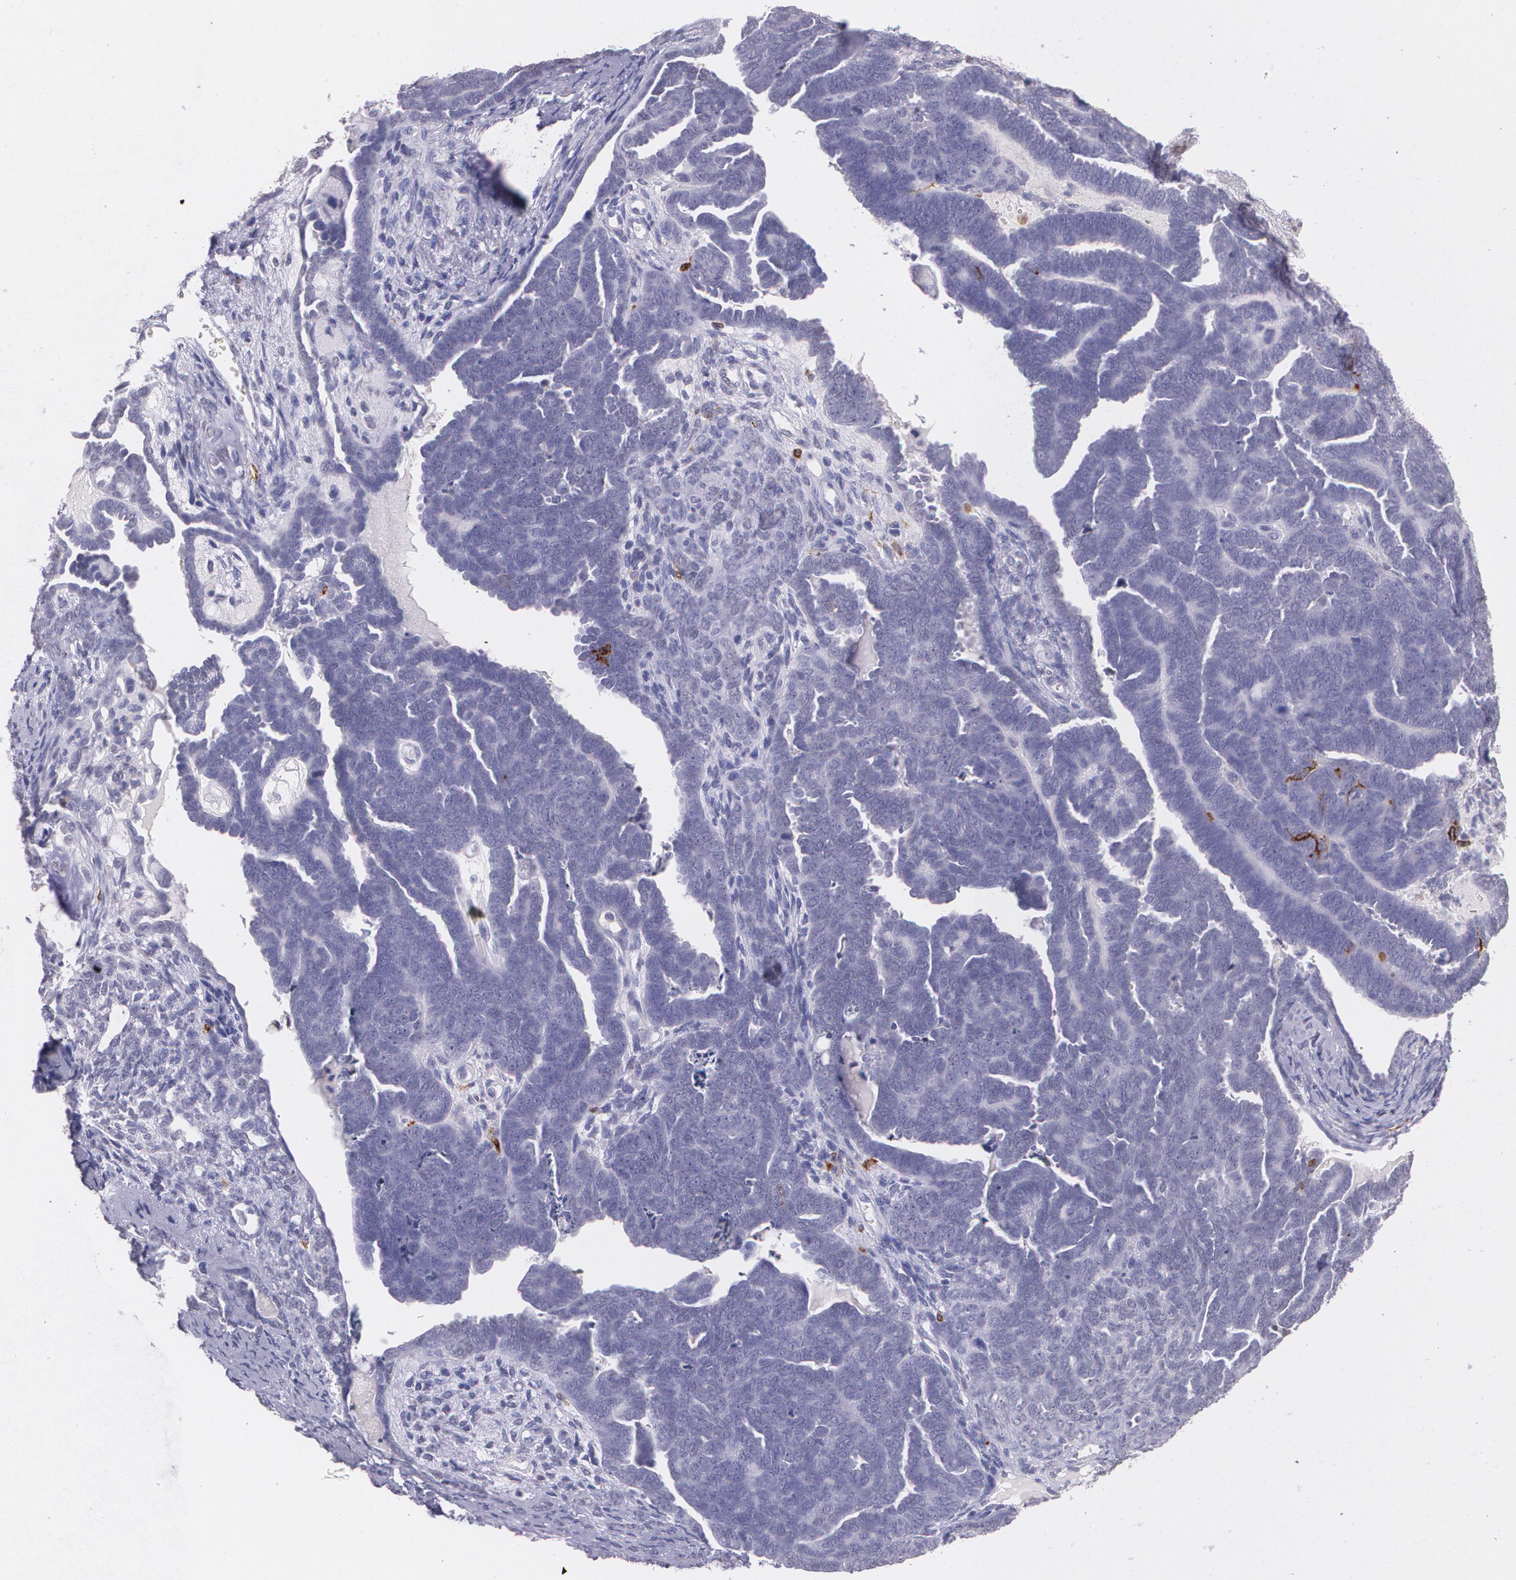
{"staining": {"intensity": "negative", "quantity": "none", "location": "none"}, "tissue": "endometrial cancer", "cell_type": "Tumor cells", "image_type": "cancer", "snomed": [{"axis": "morphology", "description": "Neoplasm, malignant, NOS"}, {"axis": "topography", "description": "Endometrium"}], "caption": "This is an immunohistochemistry histopathology image of human neoplasm (malignant) (endometrial). There is no positivity in tumor cells.", "gene": "RTN1", "patient": {"sex": "female", "age": 74}}